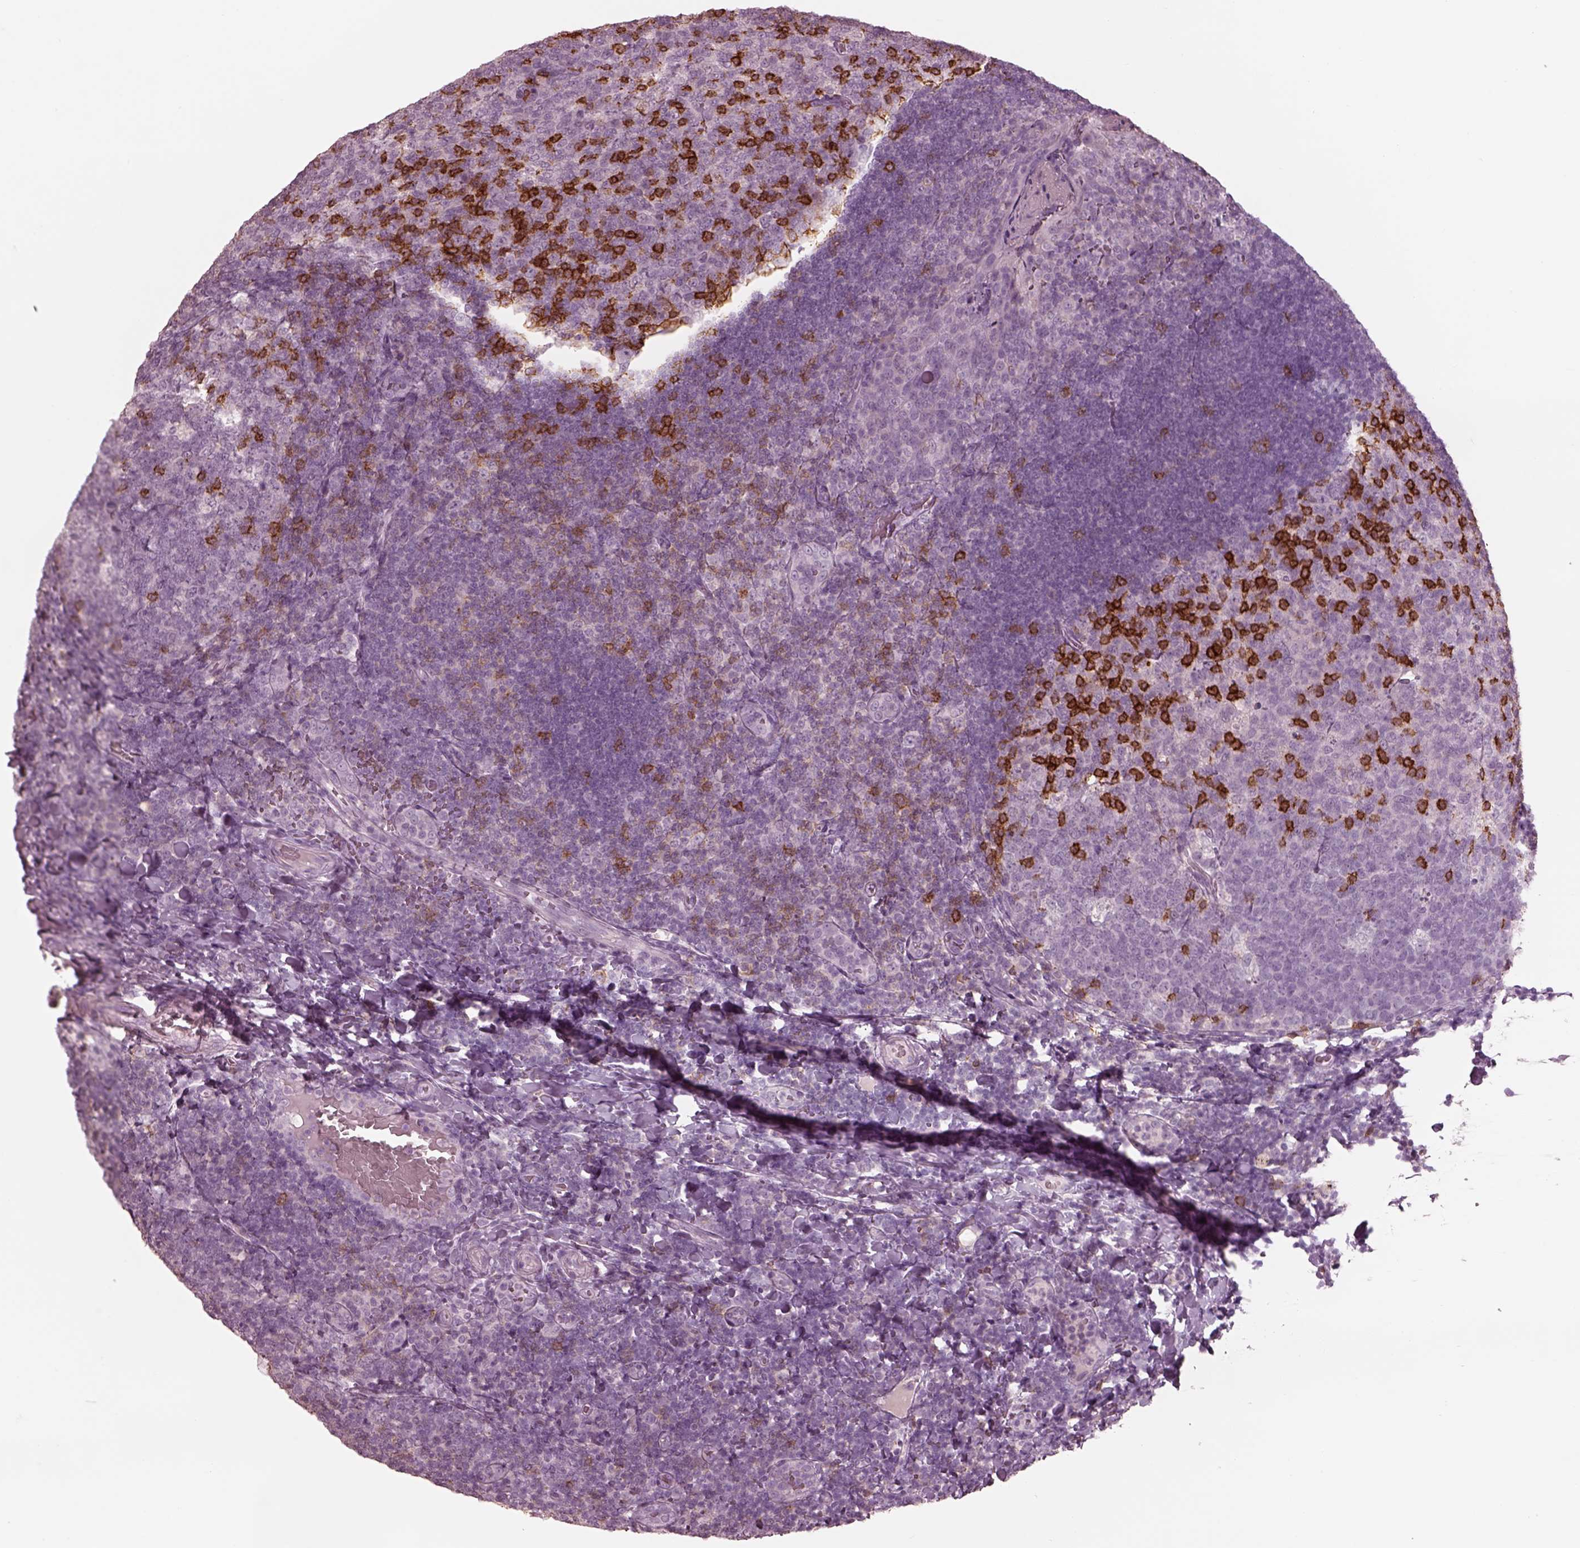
{"staining": {"intensity": "strong", "quantity": "25%-75%", "location": "cytoplasmic/membranous"}, "tissue": "tonsil", "cell_type": "Germinal center cells", "image_type": "normal", "snomed": [{"axis": "morphology", "description": "Normal tissue, NOS"}, {"axis": "topography", "description": "Tonsil"}], "caption": "Strong cytoplasmic/membranous expression for a protein is appreciated in about 25%-75% of germinal center cells of unremarkable tonsil using IHC.", "gene": "PDCD1", "patient": {"sex": "male", "age": 17}}